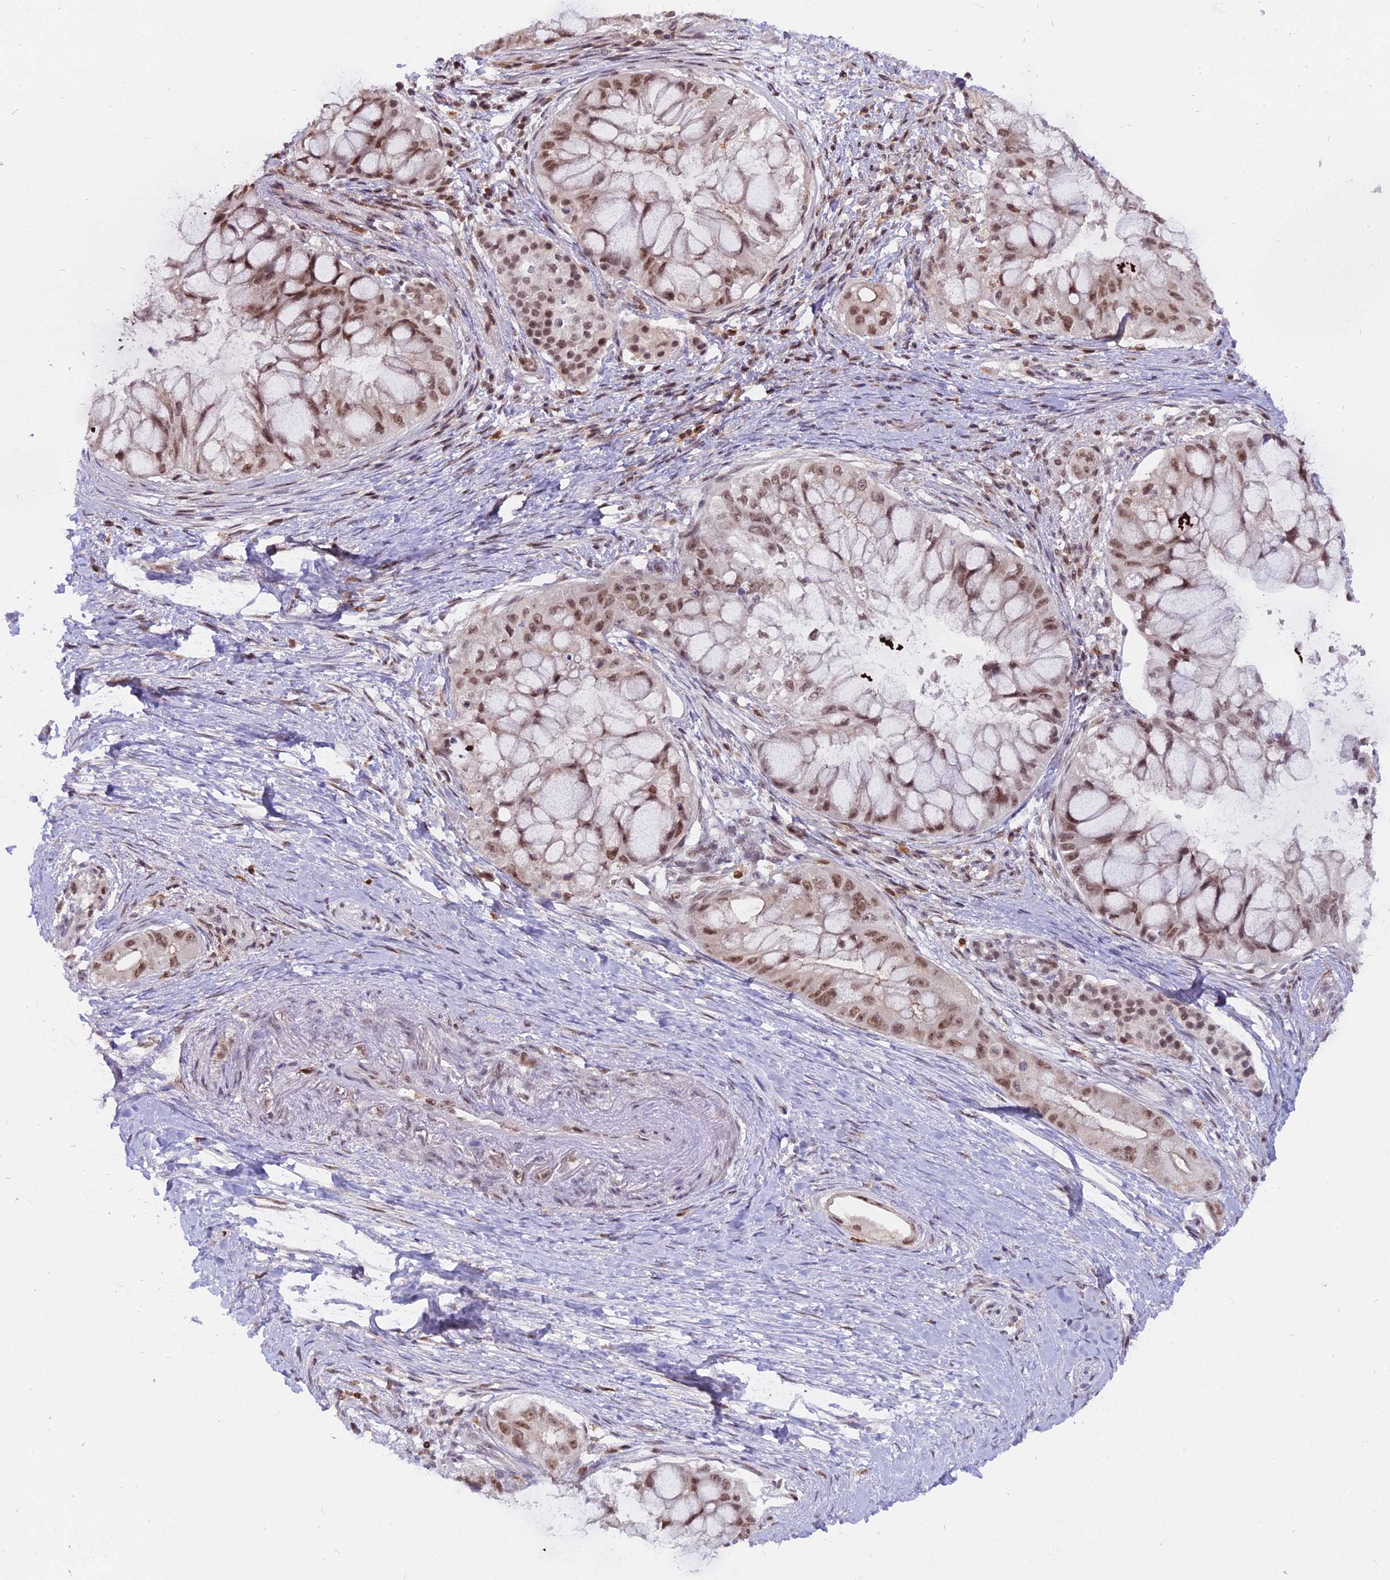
{"staining": {"intensity": "moderate", "quantity": ">75%", "location": "nuclear"}, "tissue": "pancreatic cancer", "cell_type": "Tumor cells", "image_type": "cancer", "snomed": [{"axis": "morphology", "description": "Adenocarcinoma, NOS"}, {"axis": "topography", "description": "Pancreas"}], "caption": "Tumor cells exhibit medium levels of moderate nuclear positivity in about >75% of cells in pancreatic cancer (adenocarcinoma).", "gene": "TADA3", "patient": {"sex": "male", "age": 48}}